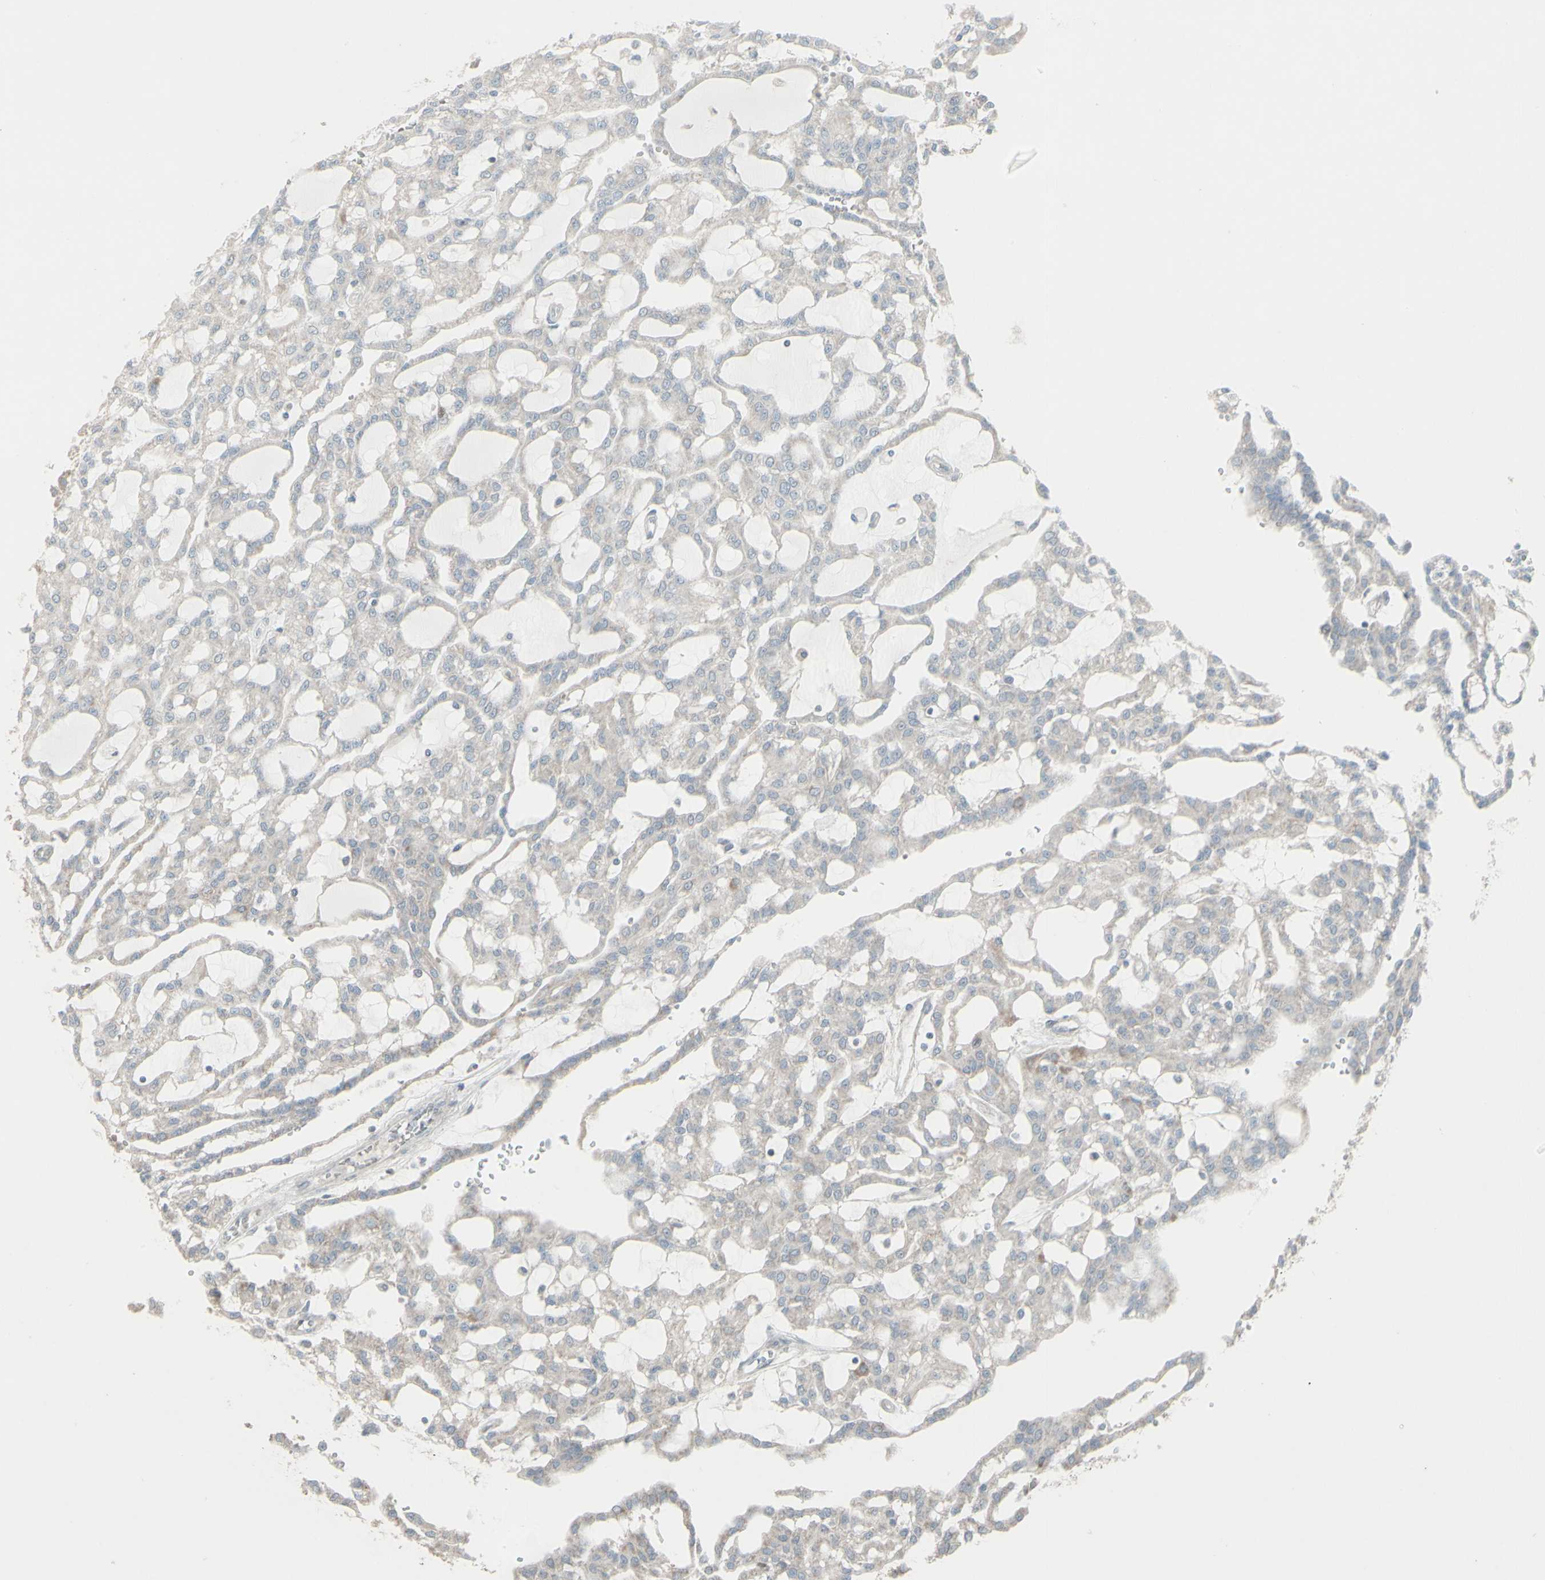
{"staining": {"intensity": "negative", "quantity": "none", "location": "none"}, "tissue": "renal cancer", "cell_type": "Tumor cells", "image_type": "cancer", "snomed": [{"axis": "morphology", "description": "Adenocarcinoma, NOS"}, {"axis": "topography", "description": "Kidney"}], "caption": "The IHC photomicrograph has no significant expression in tumor cells of renal cancer (adenocarcinoma) tissue.", "gene": "GMNN", "patient": {"sex": "male", "age": 63}}